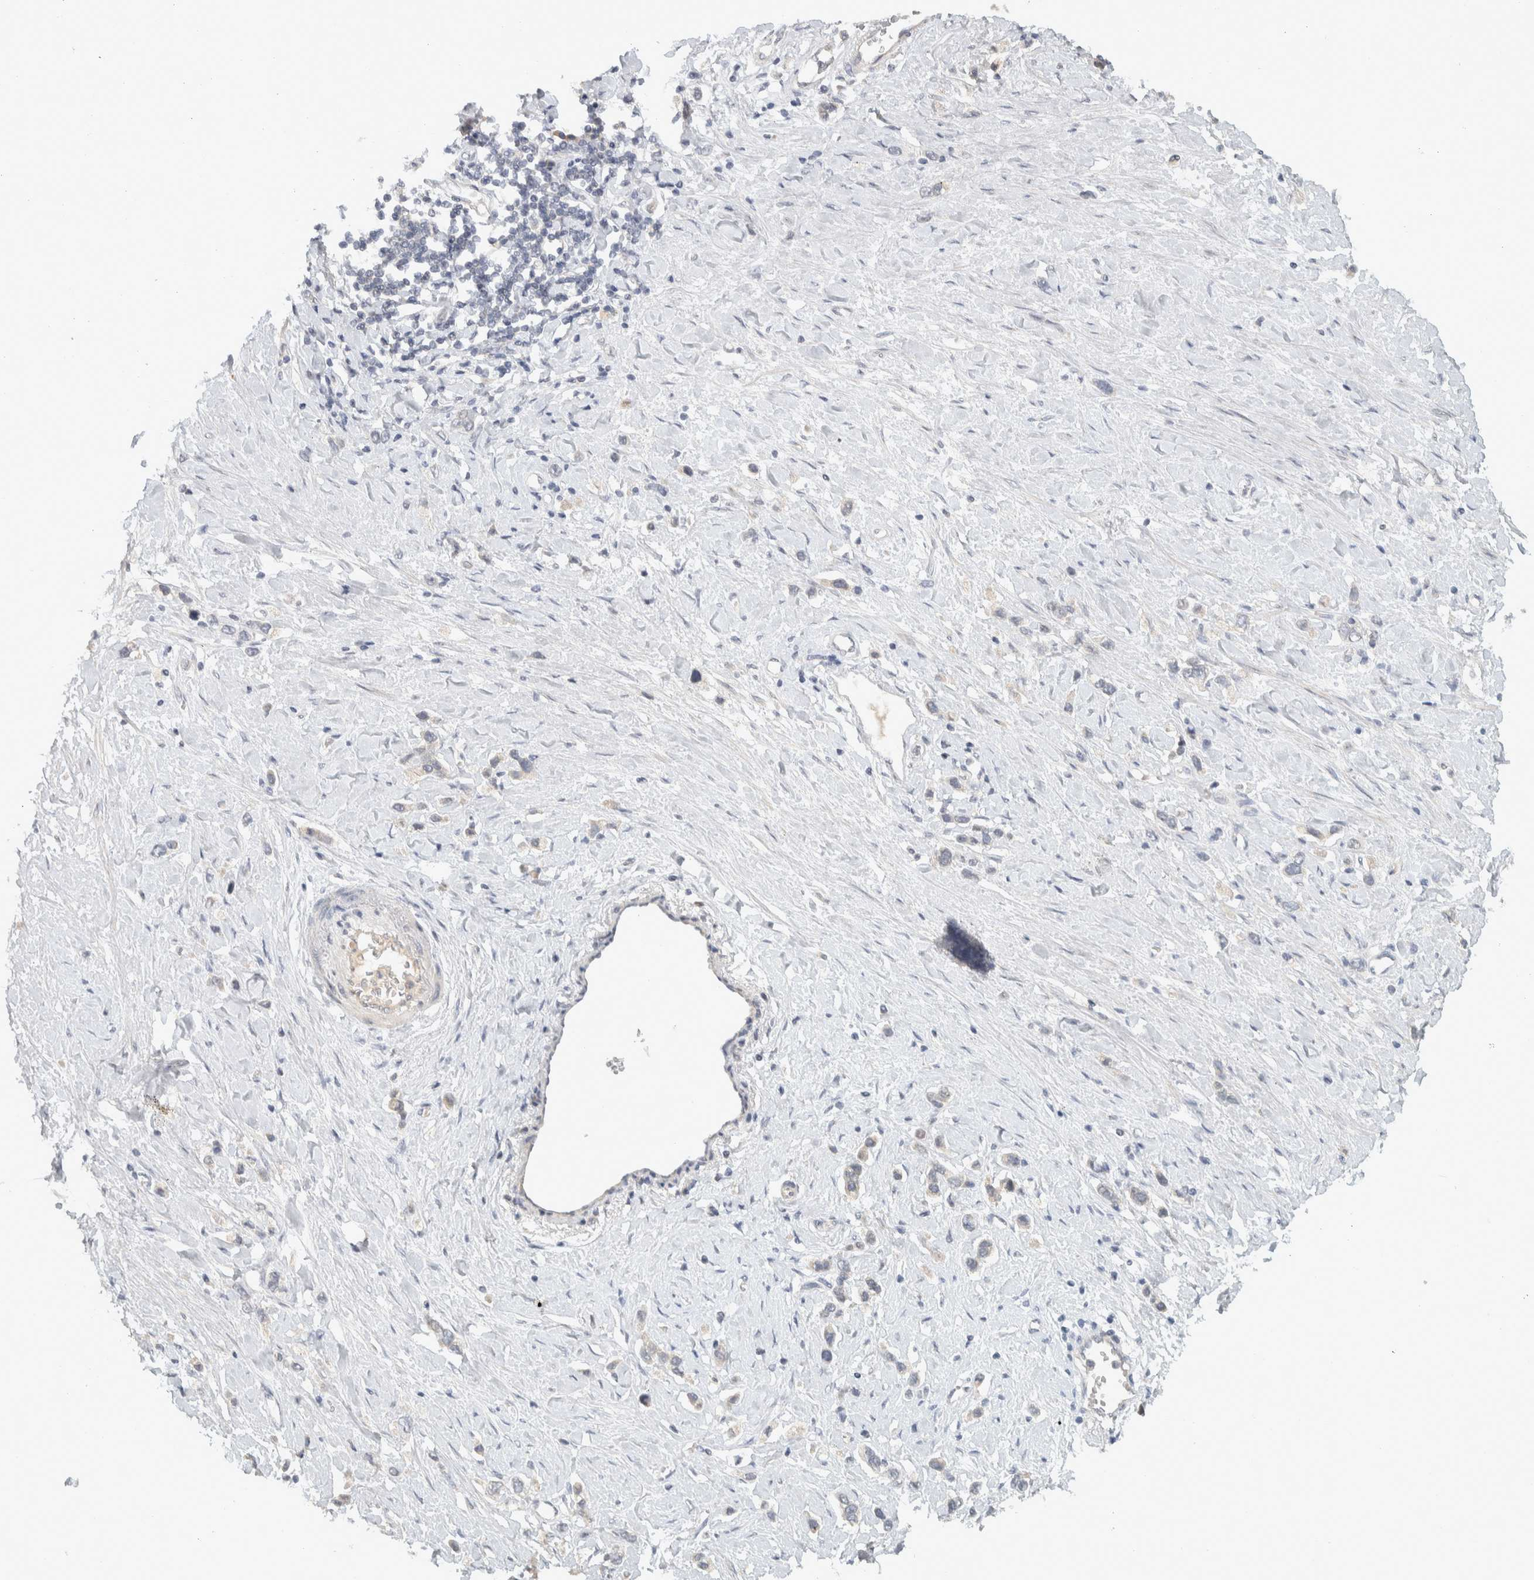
{"staining": {"intensity": "negative", "quantity": "none", "location": "none"}, "tissue": "stomach cancer", "cell_type": "Tumor cells", "image_type": "cancer", "snomed": [{"axis": "morphology", "description": "Adenocarcinoma, NOS"}, {"axis": "topography", "description": "Stomach"}], "caption": "A photomicrograph of stomach adenocarcinoma stained for a protein reveals no brown staining in tumor cells. (Immunohistochemistry, brightfield microscopy, high magnification).", "gene": "AFP", "patient": {"sex": "female", "age": 65}}